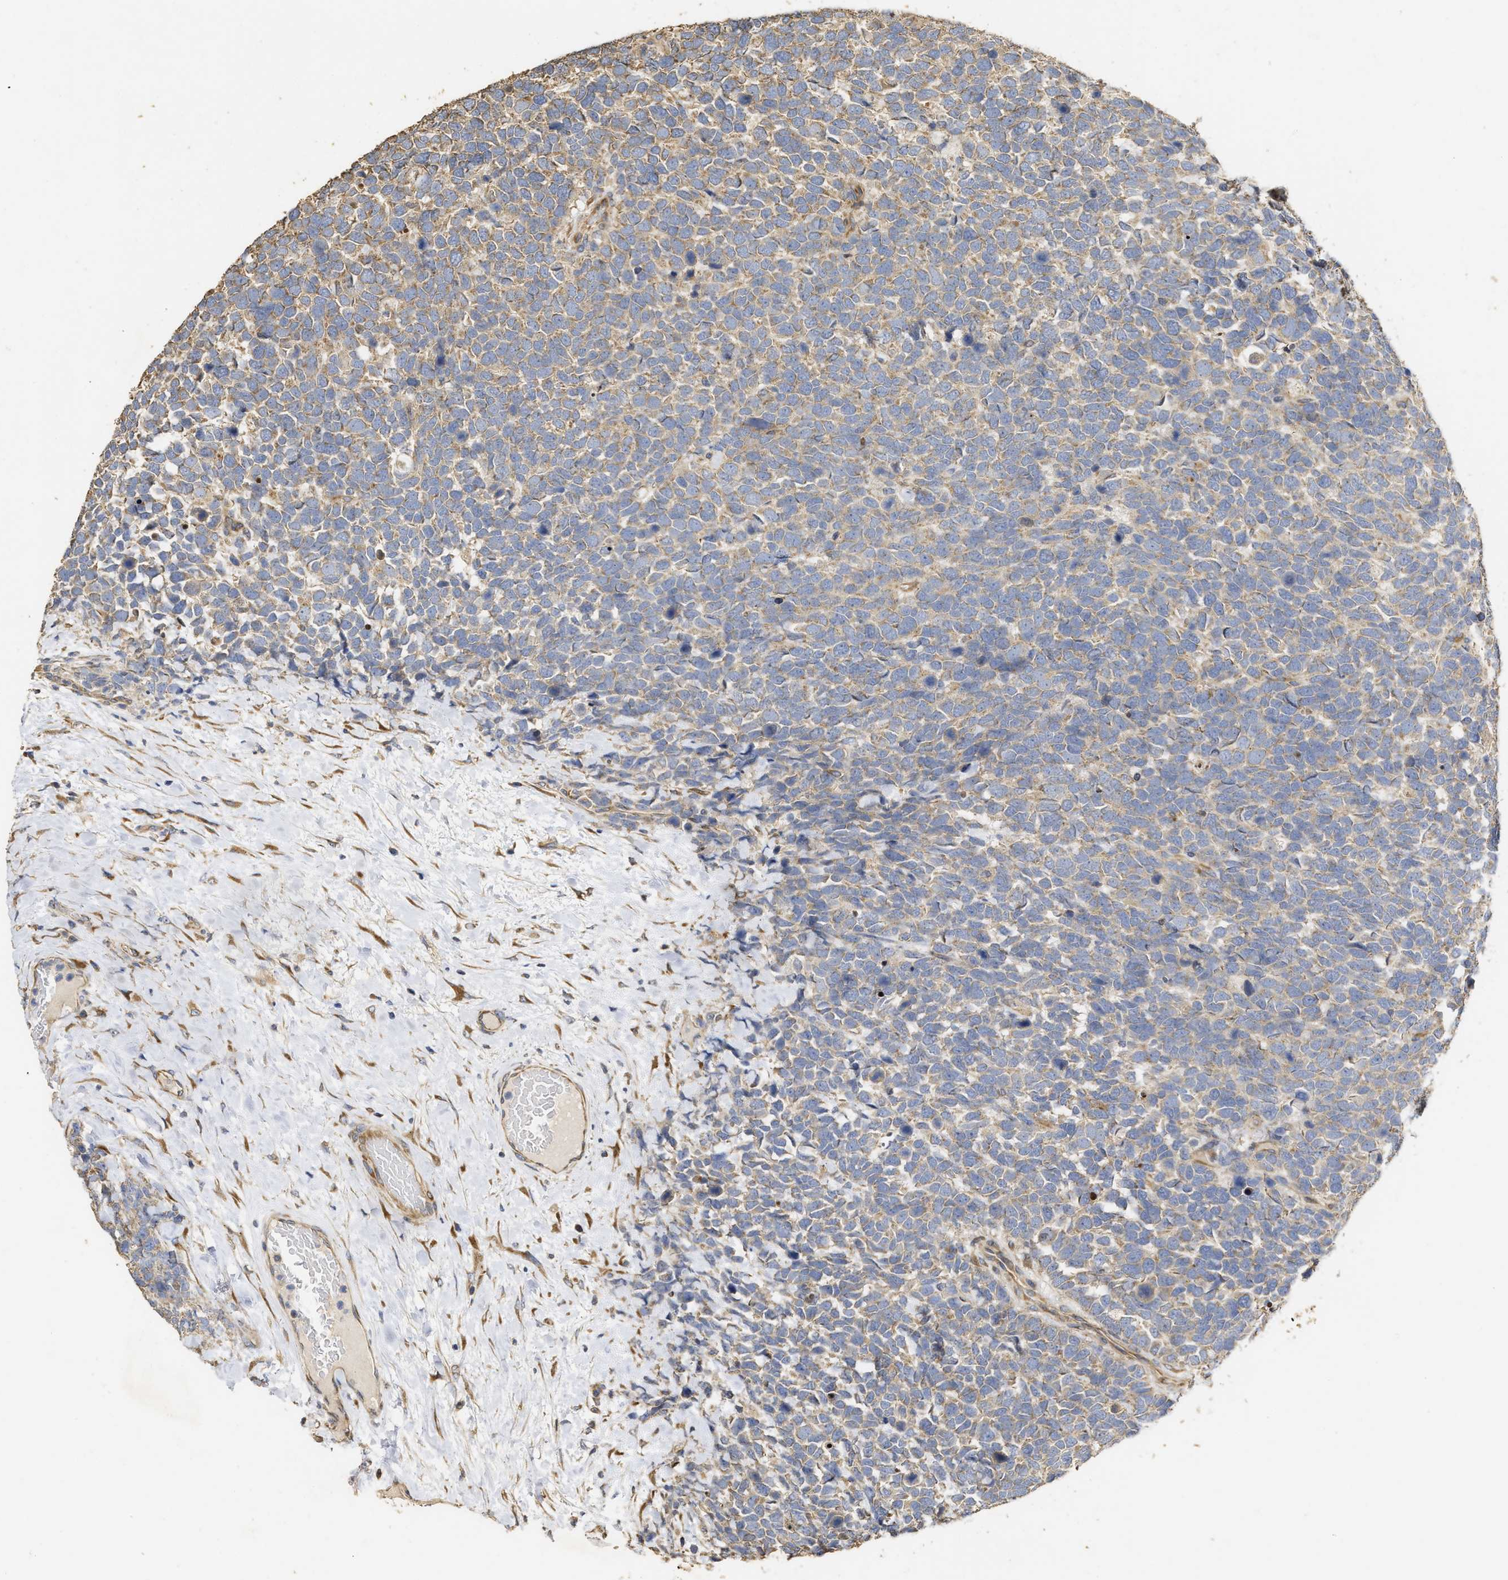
{"staining": {"intensity": "weak", "quantity": "<25%", "location": "cytoplasmic/membranous"}, "tissue": "urothelial cancer", "cell_type": "Tumor cells", "image_type": "cancer", "snomed": [{"axis": "morphology", "description": "Urothelial carcinoma, High grade"}, {"axis": "topography", "description": "Urinary bladder"}], "caption": "A photomicrograph of human urothelial cancer is negative for staining in tumor cells.", "gene": "NAV1", "patient": {"sex": "female", "age": 82}}